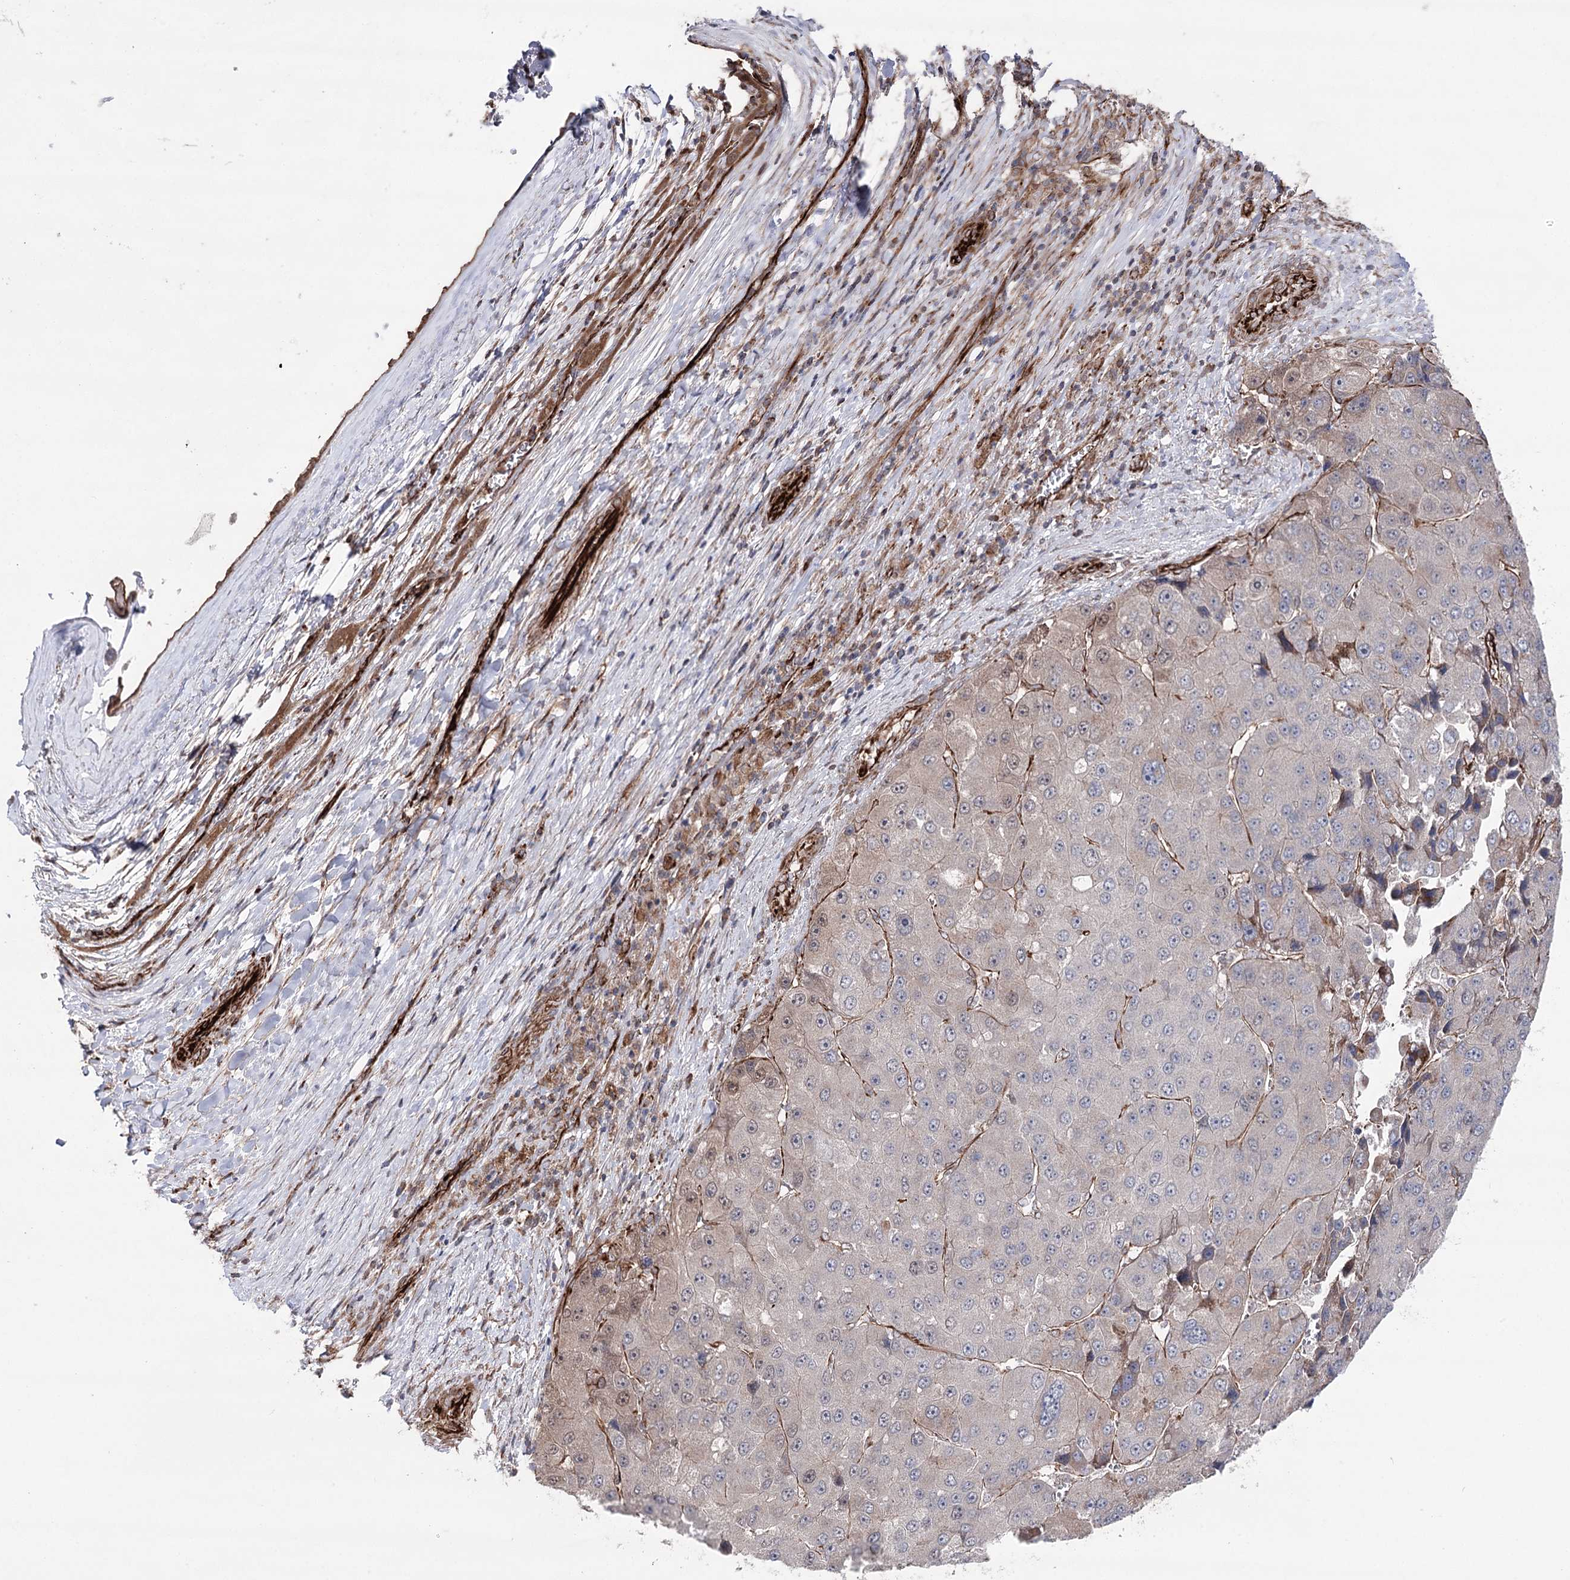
{"staining": {"intensity": "weak", "quantity": "<25%", "location": "cytoplasmic/membranous"}, "tissue": "liver cancer", "cell_type": "Tumor cells", "image_type": "cancer", "snomed": [{"axis": "morphology", "description": "Carcinoma, Hepatocellular, NOS"}, {"axis": "topography", "description": "Liver"}], "caption": "Liver cancer was stained to show a protein in brown. There is no significant staining in tumor cells.", "gene": "MIB1", "patient": {"sex": "female", "age": 73}}